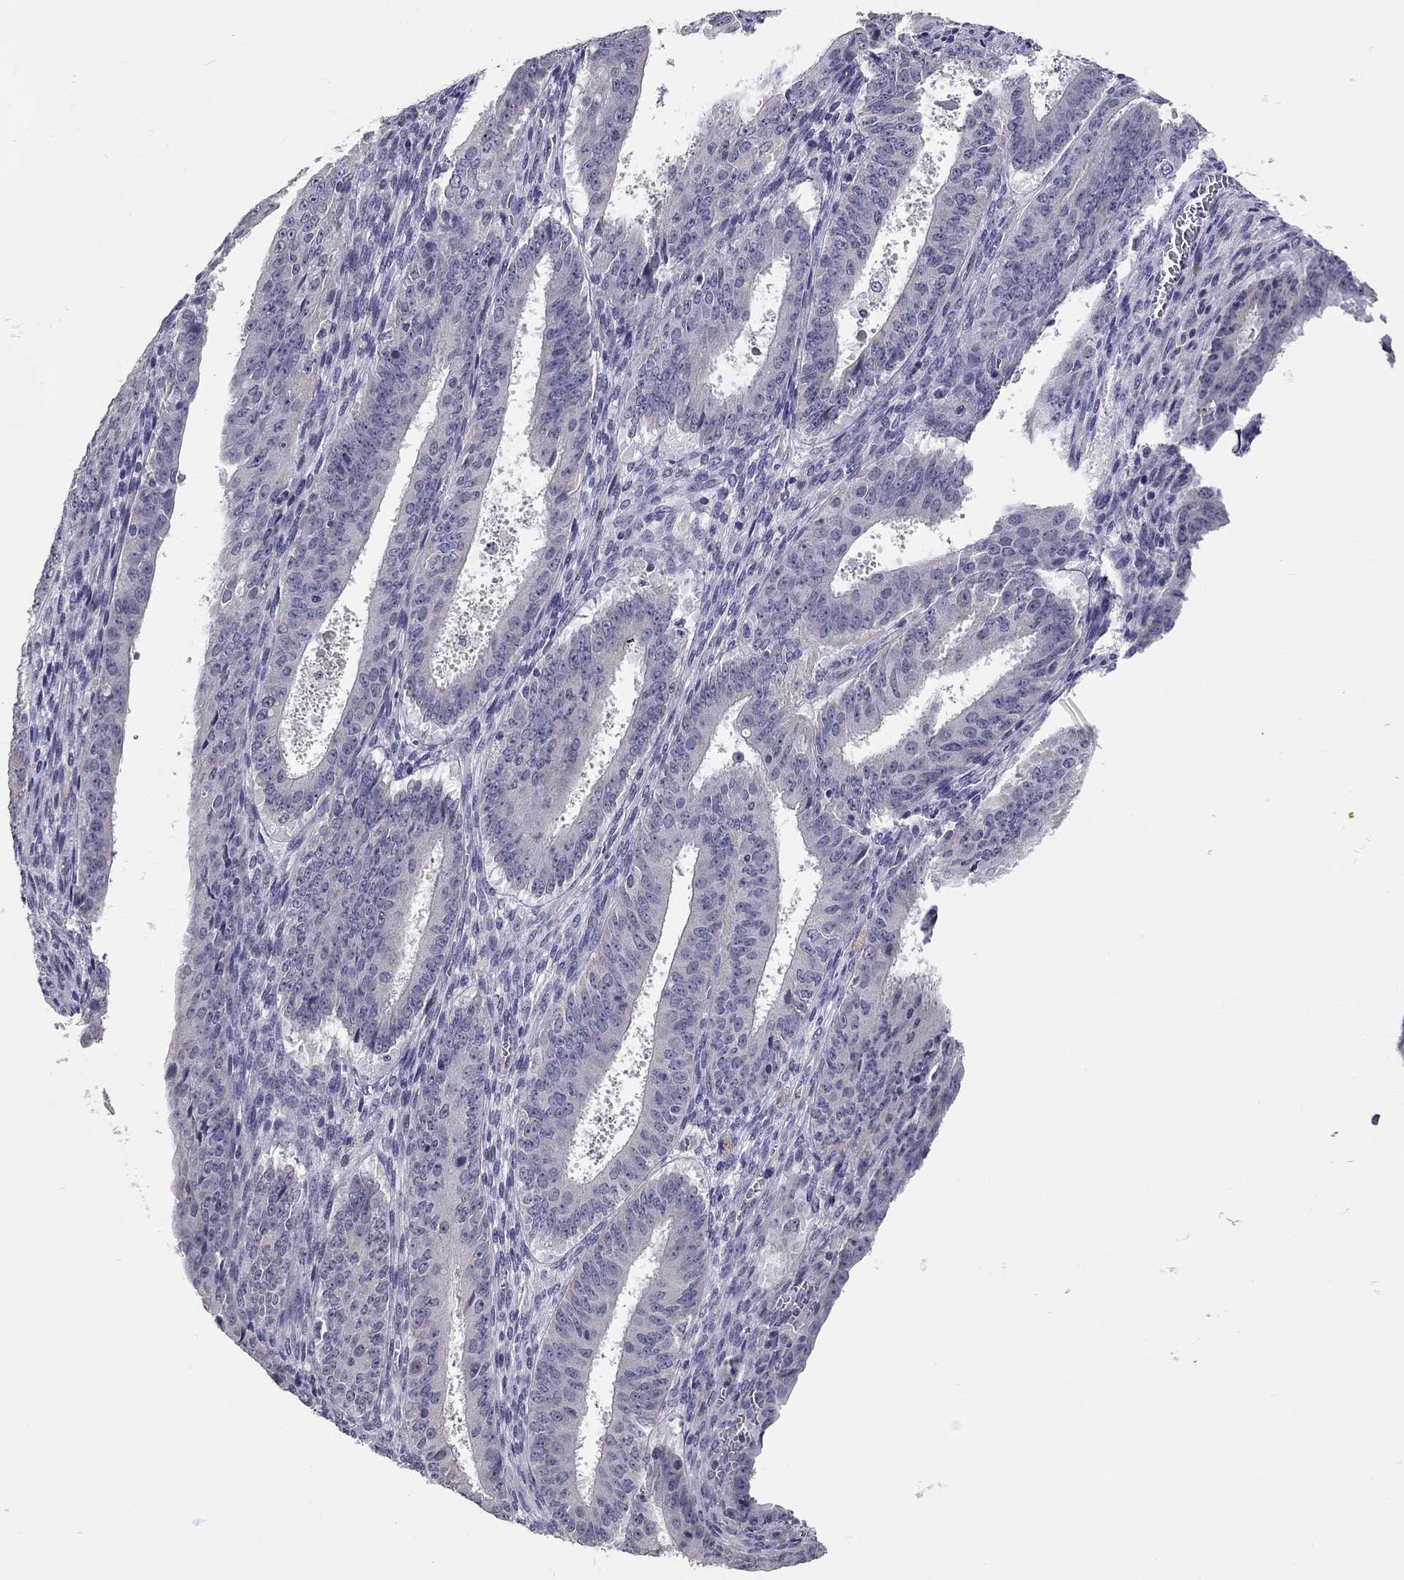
{"staining": {"intensity": "negative", "quantity": "none", "location": "none"}, "tissue": "ovarian cancer", "cell_type": "Tumor cells", "image_type": "cancer", "snomed": [{"axis": "morphology", "description": "Carcinoma, endometroid"}, {"axis": "topography", "description": "Ovary"}], "caption": "This histopathology image is of ovarian endometroid carcinoma stained with immunohistochemistry (IHC) to label a protein in brown with the nuclei are counter-stained blue. There is no staining in tumor cells. The staining was performed using DAB (3,3'-diaminobenzidine) to visualize the protein expression in brown, while the nuclei were stained in blue with hematoxylin (Magnification: 20x).", "gene": "SCARB1", "patient": {"sex": "female", "age": 42}}